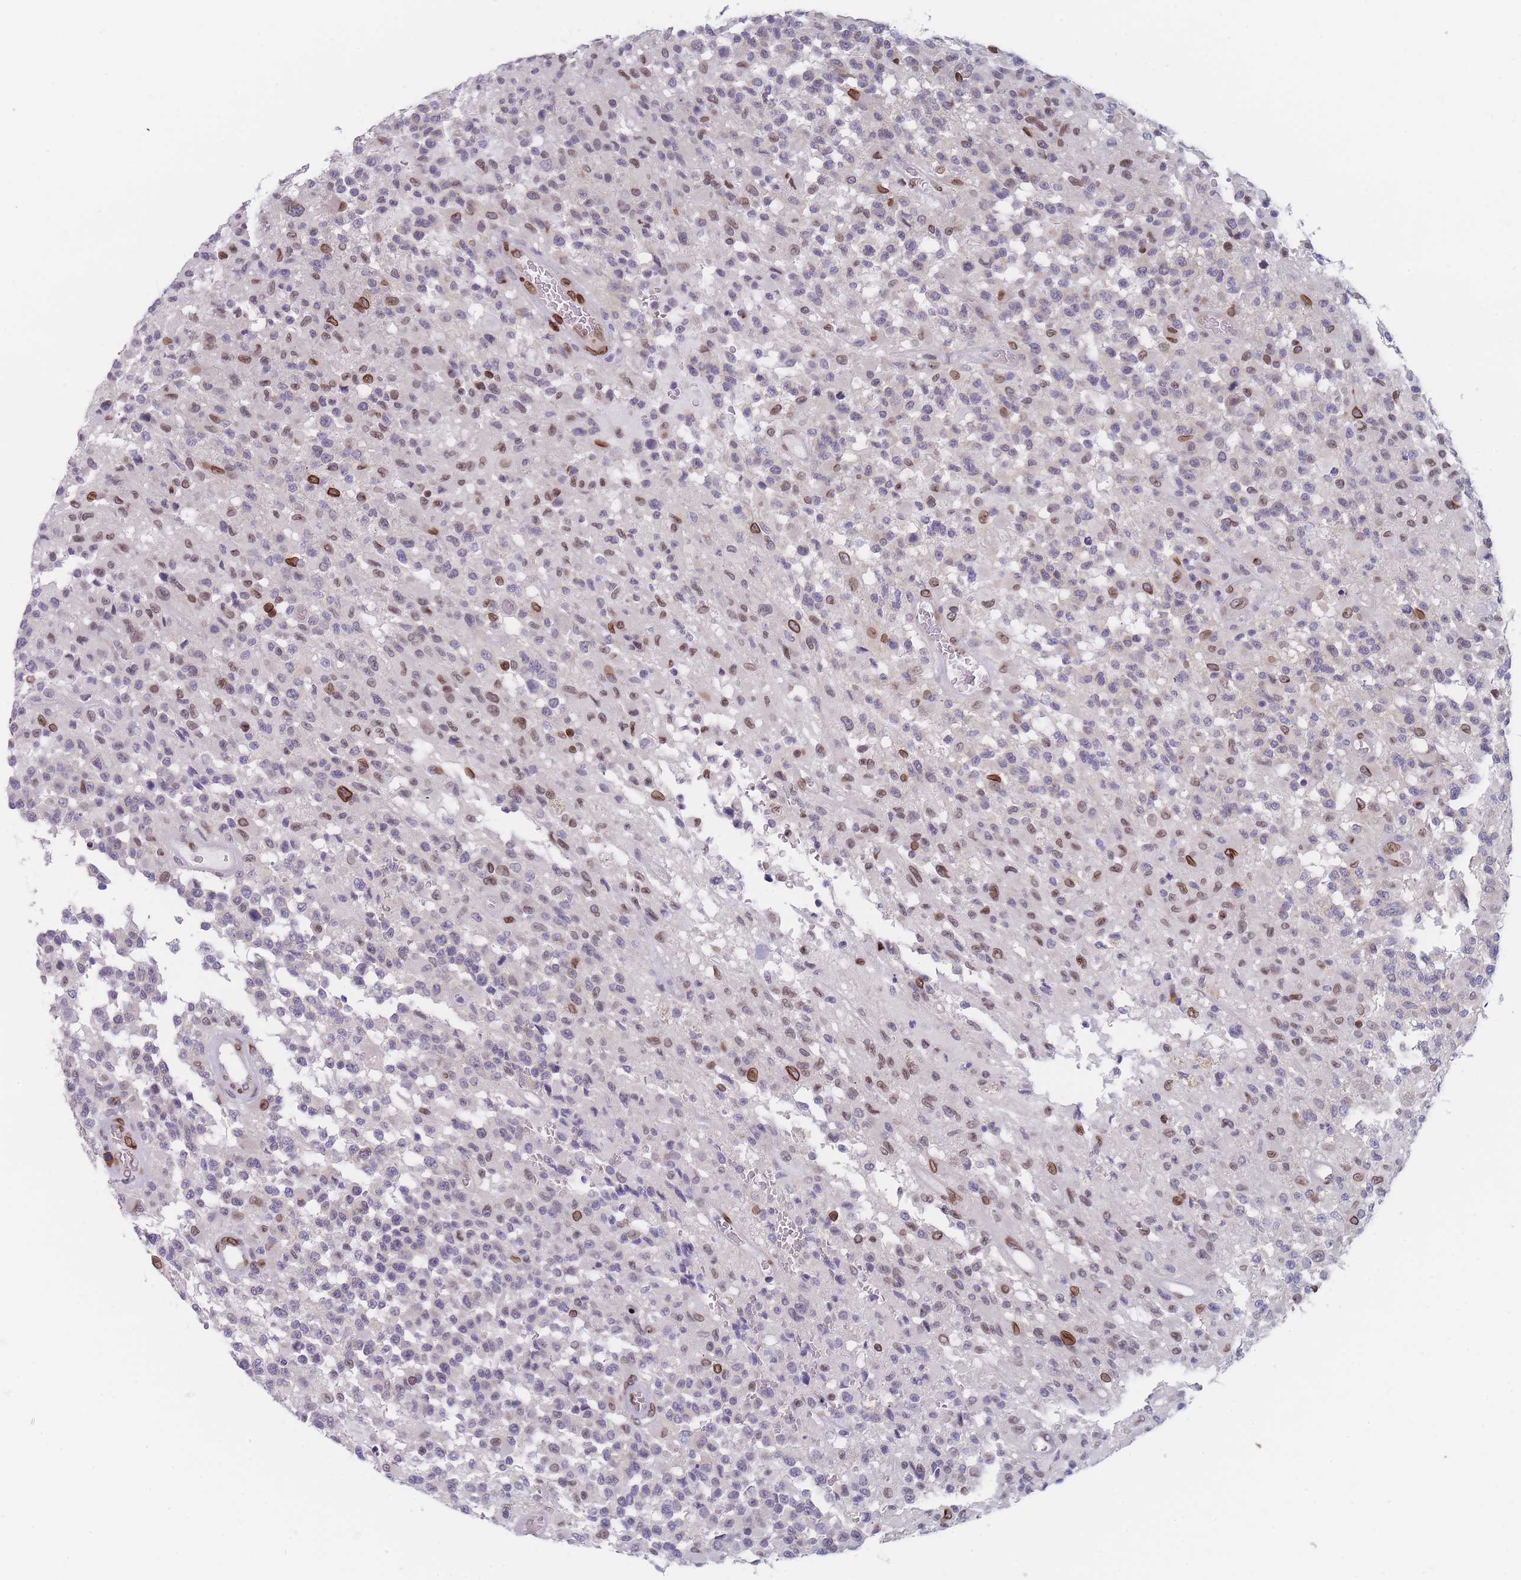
{"staining": {"intensity": "moderate", "quantity": "25%-75%", "location": "cytoplasmic/membranous,nuclear"}, "tissue": "glioma", "cell_type": "Tumor cells", "image_type": "cancer", "snomed": [{"axis": "morphology", "description": "Glioma, malignant, High grade"}, {"axis": "morphology", "description": "Glioblastoma, NOS"}, {"axis": "topography", "description": "Brain"}], "caption": "Protein expression analysis of human glioblastoma reveals moderate cytoplasmic/membranous and nuclear expression in approximately 25%-75% of tumor cells.", "gene": "ZBTB1", "patient": {"sex": "male", "age": 60}}